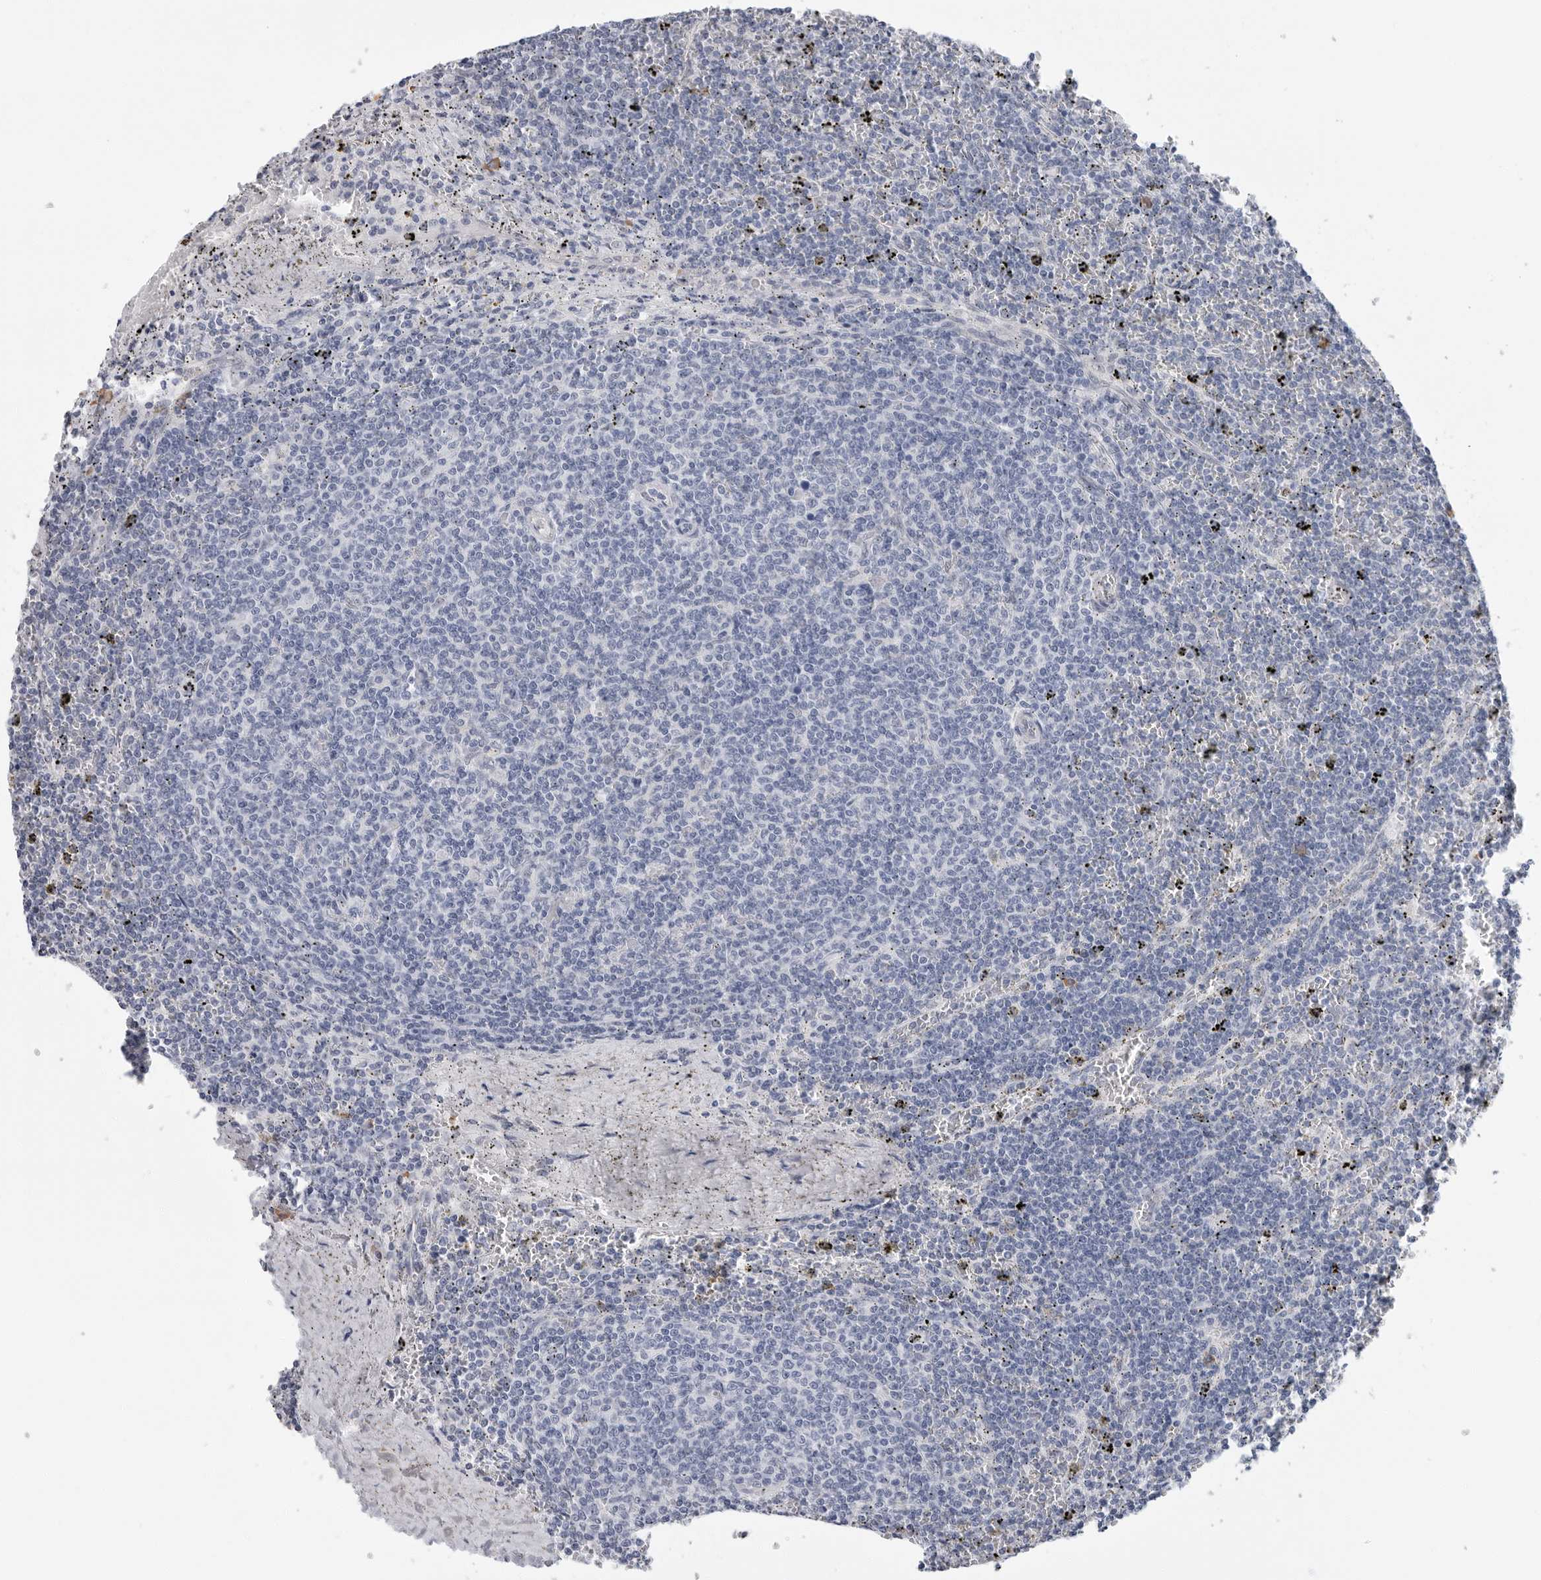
{"staining": {"intensity": "negative", "quantity": "none", "location": "none"}, "tissue": "lymphoma", "cell_type": "Tumor cells", "image_type": "cancer", "snomed": [{"axis": "morphology", "description": "Malignant lymphoma, non-Hodgkin's type, Low grade"}, {"axis": "topography", "description": "Spleen"}], "caption": "DAB immunohistochemical staining of lymphoma reveals no significant expression in tumor cells. The staining is performed using DAB brown chromogen with nuclei counter-stained in using hematoxylin.", "gene": "ARHGEF10", "patient": {"sex": "female", "age": 50}}